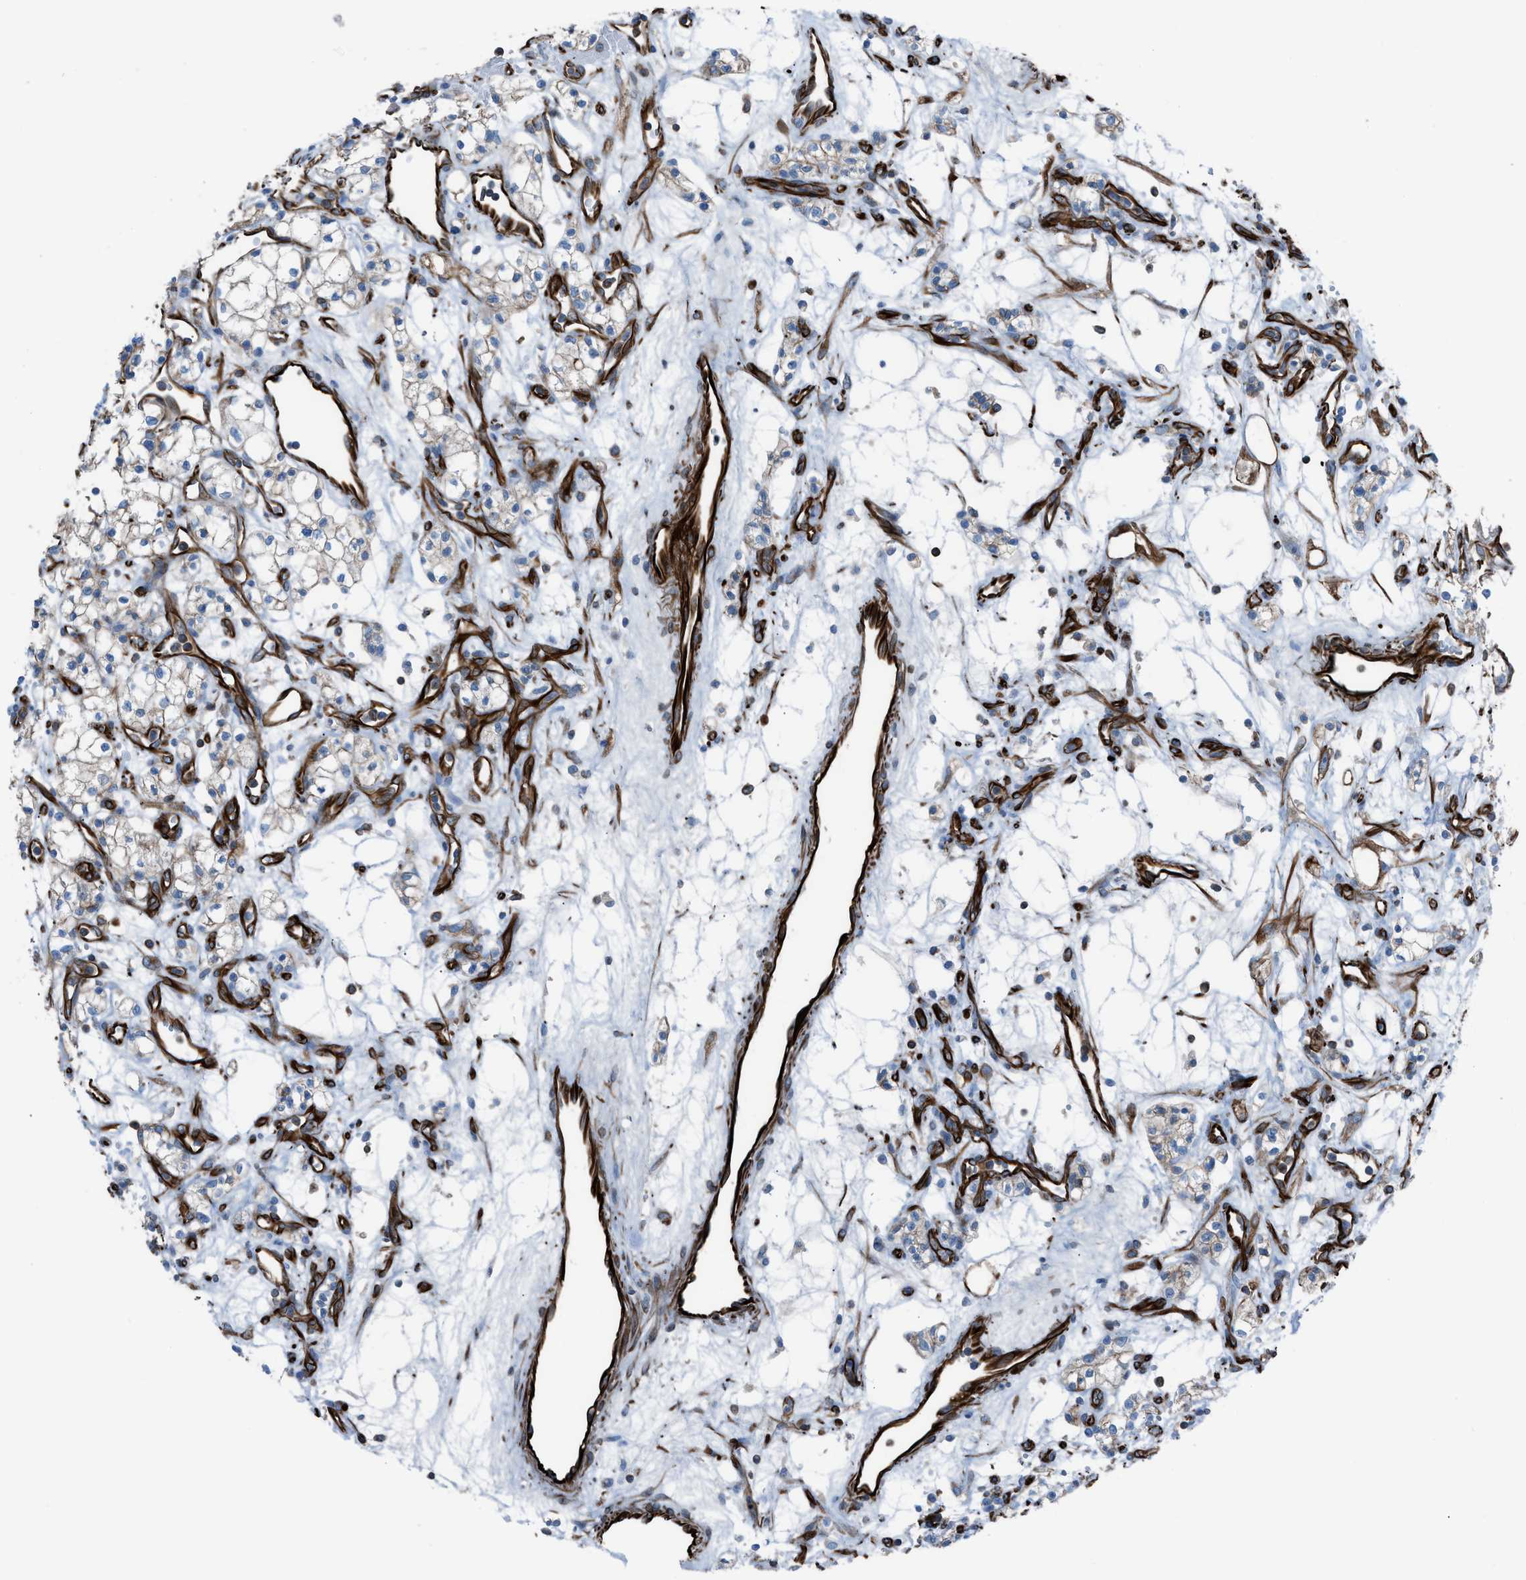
{"staining": {"intensity": "weak", "quantity": "25%-75%", "location": "cytoplasmic/membranous"}, "tissue": "renal cancer", "cell_type": "Tumor cells", "image_type": "cancer", "snomed": [{"axis": "morphology", "description": "Adenocarcinoma, NOS"}, {"axis": "topography", "description": "Kidney"}], "caption": "Renal adenocarcinoma tissue demonstrates weak cytoplasmic/membranous expression in about 25%-75% of tumor cells, visualized by immunohistochemistry.", "gene": "CABP7", "patient": {"sex": "male", "age": 59}}